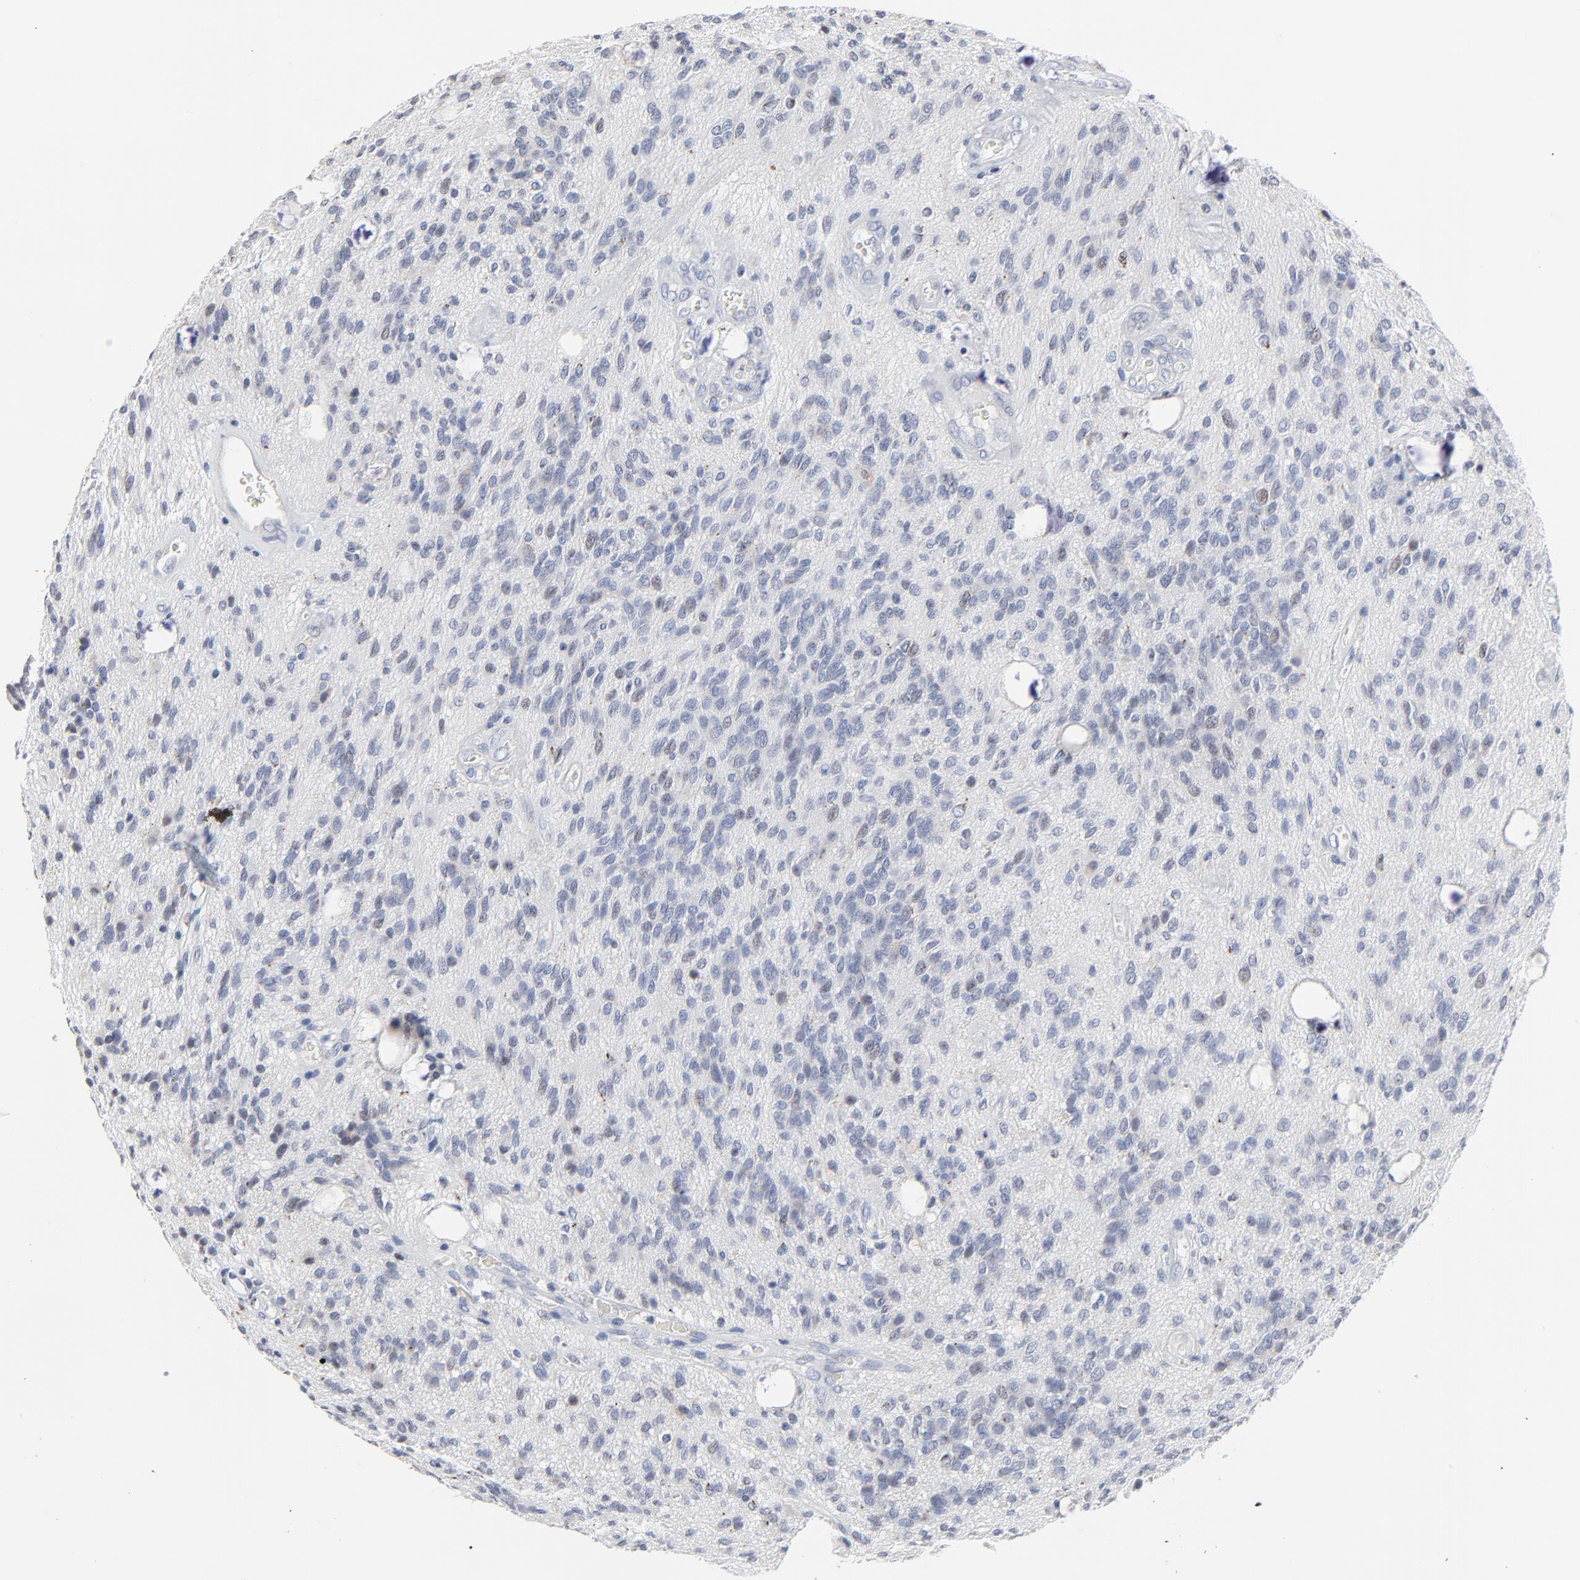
{"staining": {"intensity": "weak", "quantity": "<25%", "location": "nuclear"}, "tissue": "glioma", "cell_type": "Tumor cells", "image_type": "cancer", "snomed": [{"axis": "morphology", "description": "Glioma, malignant, Low grade"}, {"axis": "topography", "description": "Brain"}], "caption": "Histopathology image shows no protein positivity in tumor cells of malignant glioma (low-grade) tissue.", "gene": "LNX1", "patient": {"sex": "female", "age": 15}}